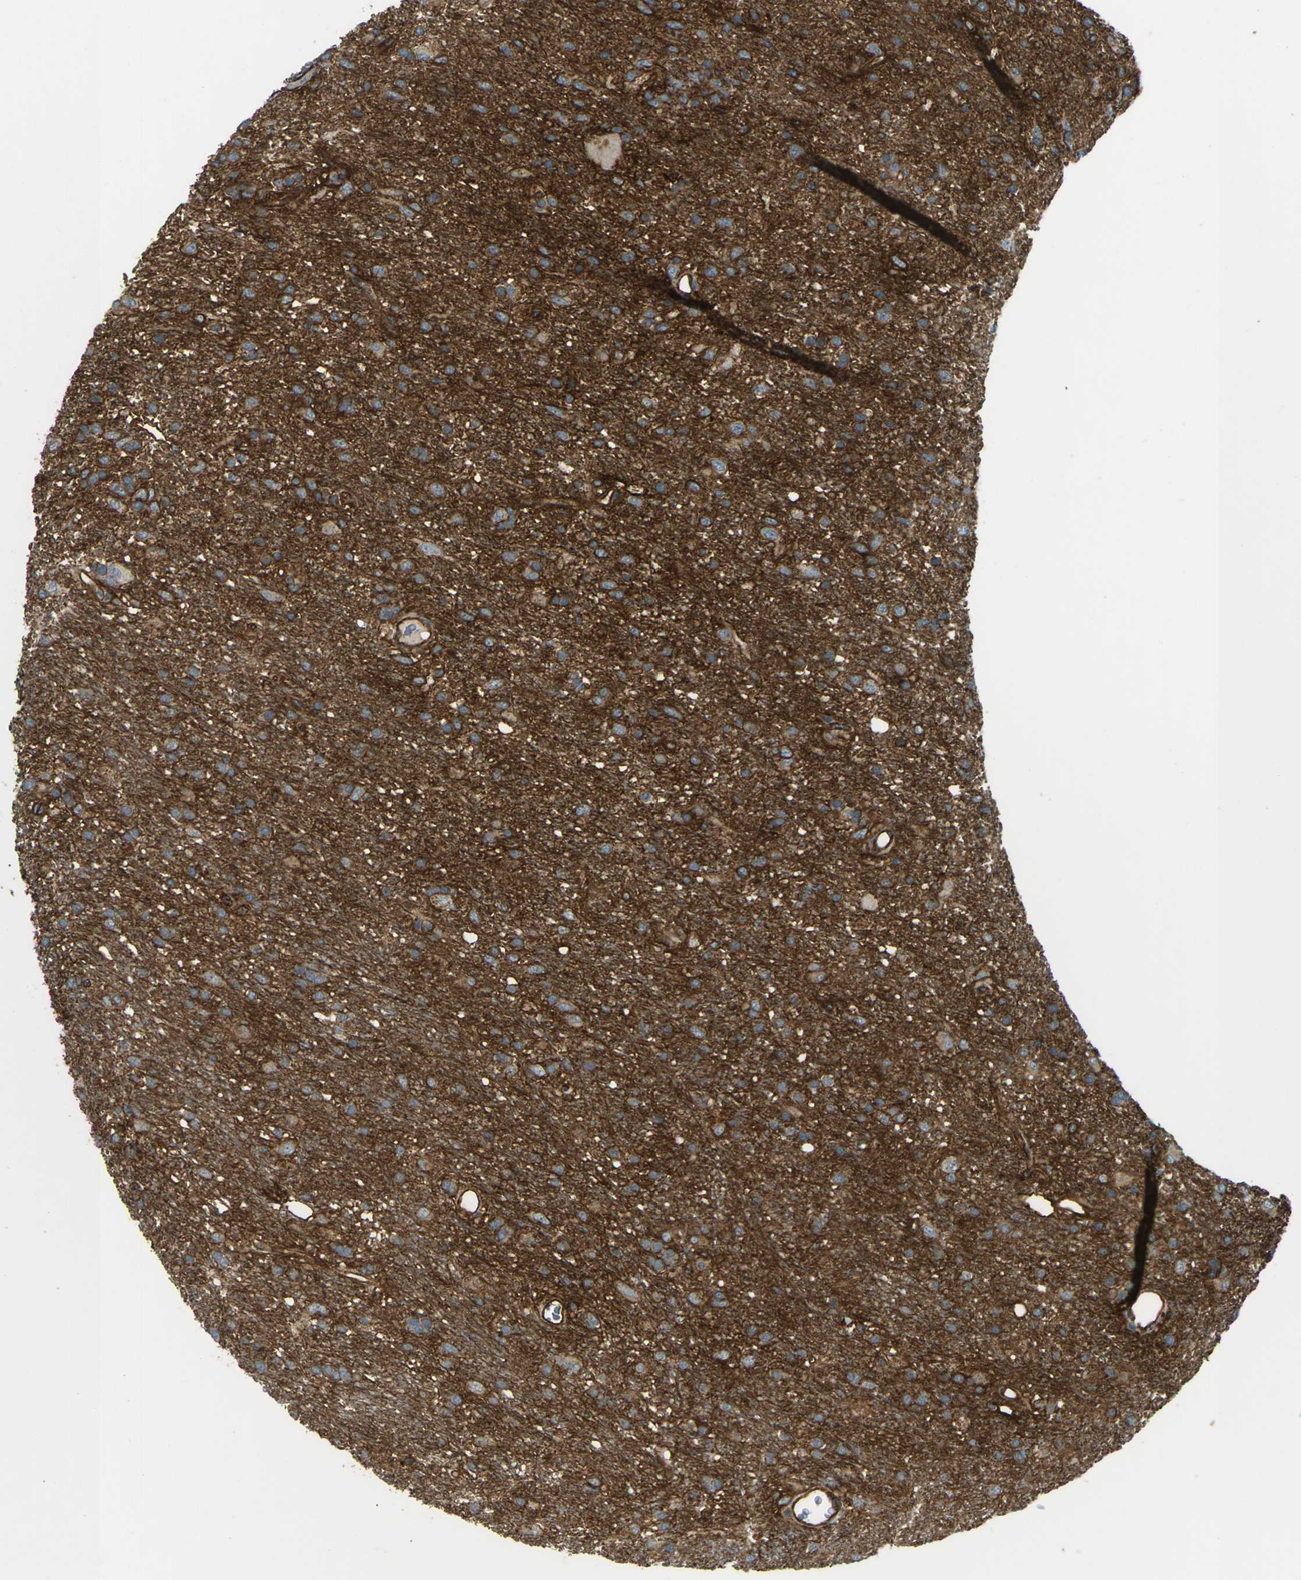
{"staining": {"intensity": "strong", "quantity": ">75%", "location": "cytoplasmic/membranous"}, "tissue": "glioma", "cell_type": "Tumor cells", "image_type": "cancer", "snomed": [{"axis": "morphology", "description": "Glioma, malignant, Low grade"}, {"axis": "topography", "description": "Brain"}], "caption": "DAB (3,3'-diaminobenzidine) immunohistochemical staining of malignant low-grade glioma displays strong cytoplasmic/membranous protein expression in approximately >75% of tumor cells. (Brightfield microscopy of DAB IHC at high magnification).", "gene": "S1PR1", "patient": {"sex": "male", "age": 77}}